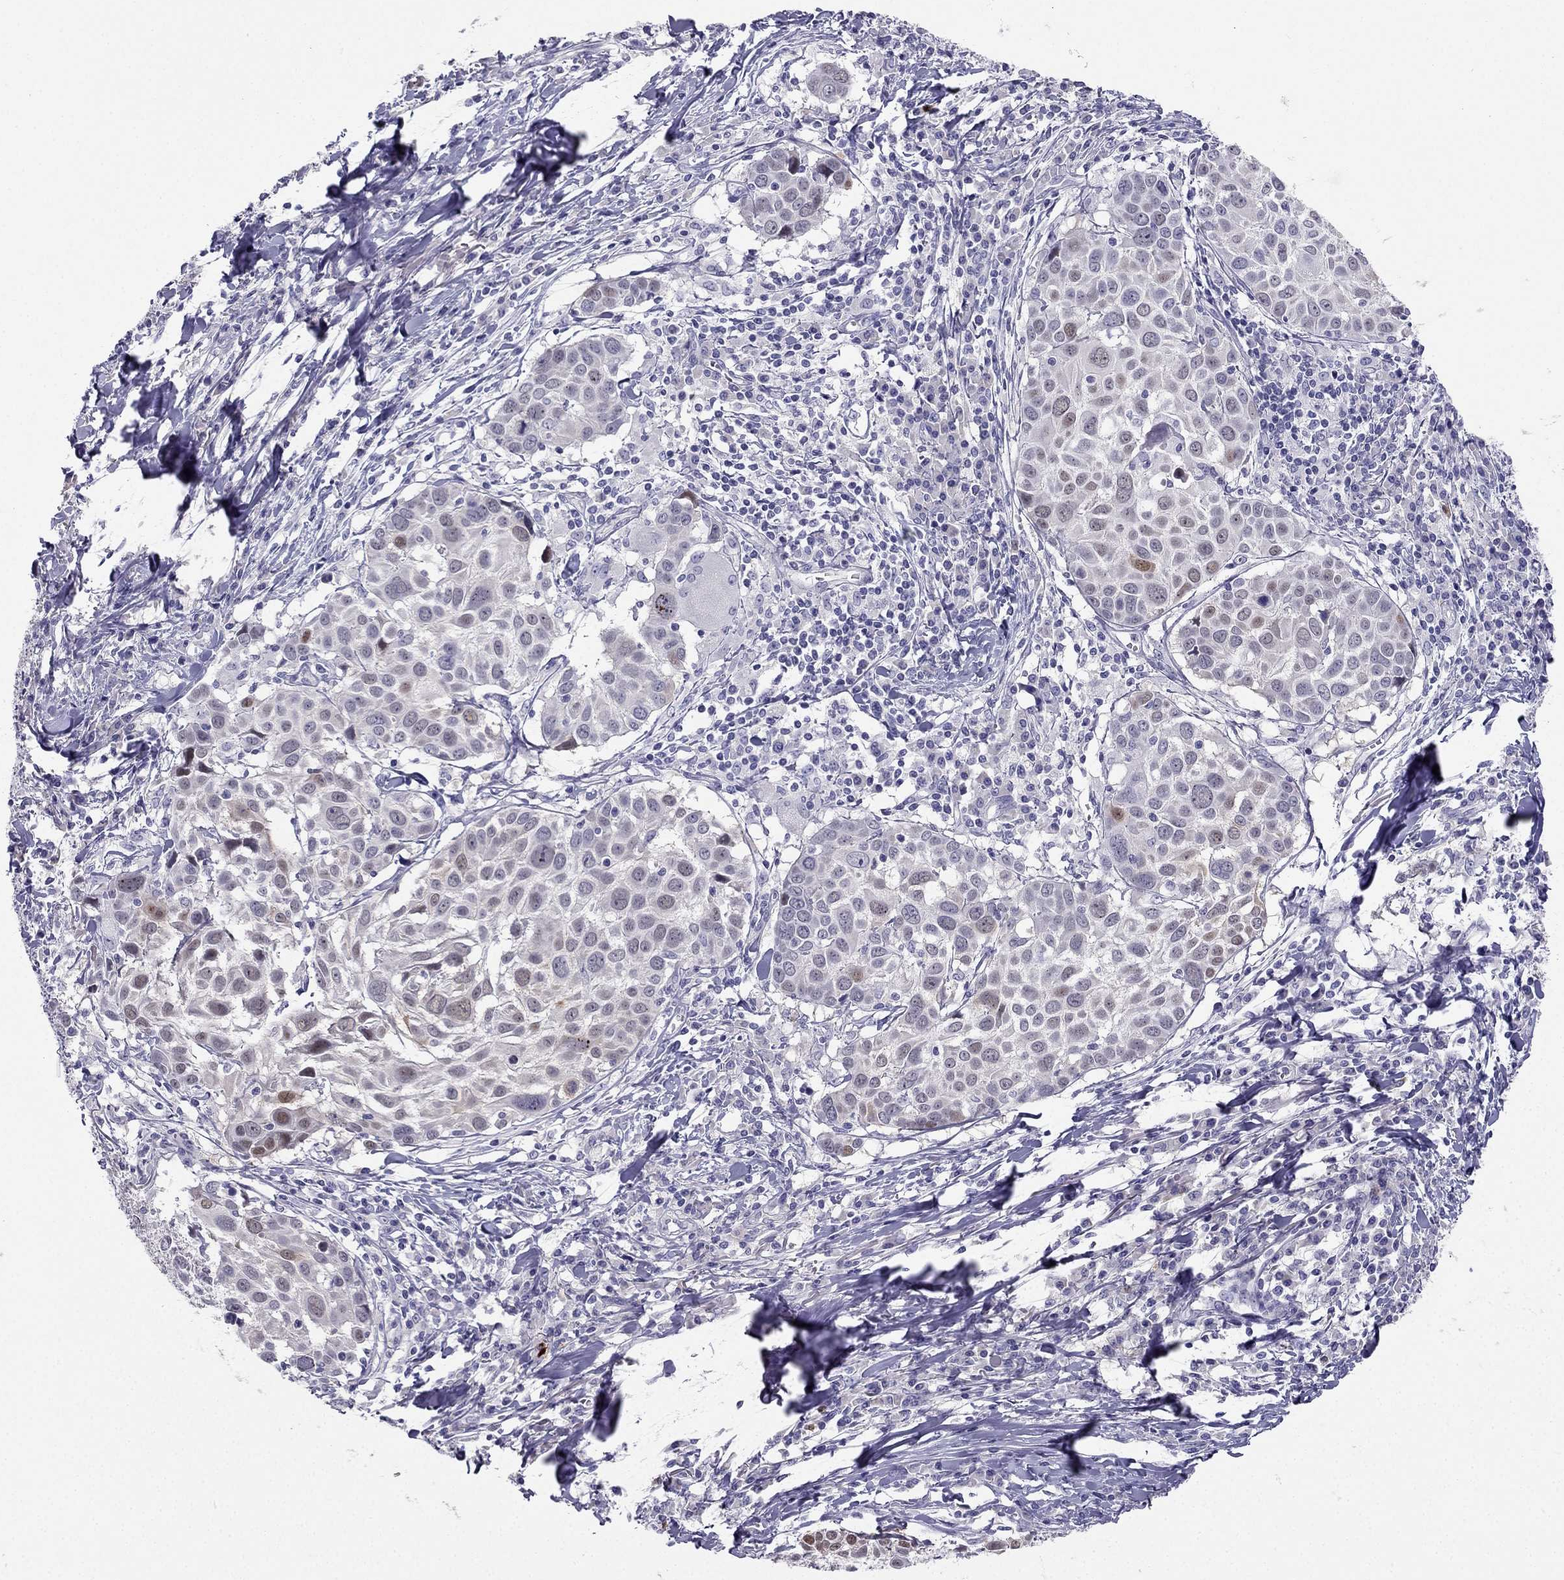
{"staining": {"intensity": "moderate", "quantity": "<25%", "location": "nuclear"}, "tissue": "lung cancer", "cell_type": "Tumor cells", "image_type": "cancer", "snomed": [{"axis": "morphology", "description": "Squamous cell carcinoma, NOS"}, {"axis": "topography", "description": "Lung"}], "caption": "This photomicrograph shows lung cancer (squamous cell carcinoma) stained with immunohistochemistry to label a protein in brown. The nuclear of tumor cells show moderate positivity for the protein. Nuclei are counter-stained blue.", "gene": "RSPH14", "patient": {"sex": "male", "age": 57}}